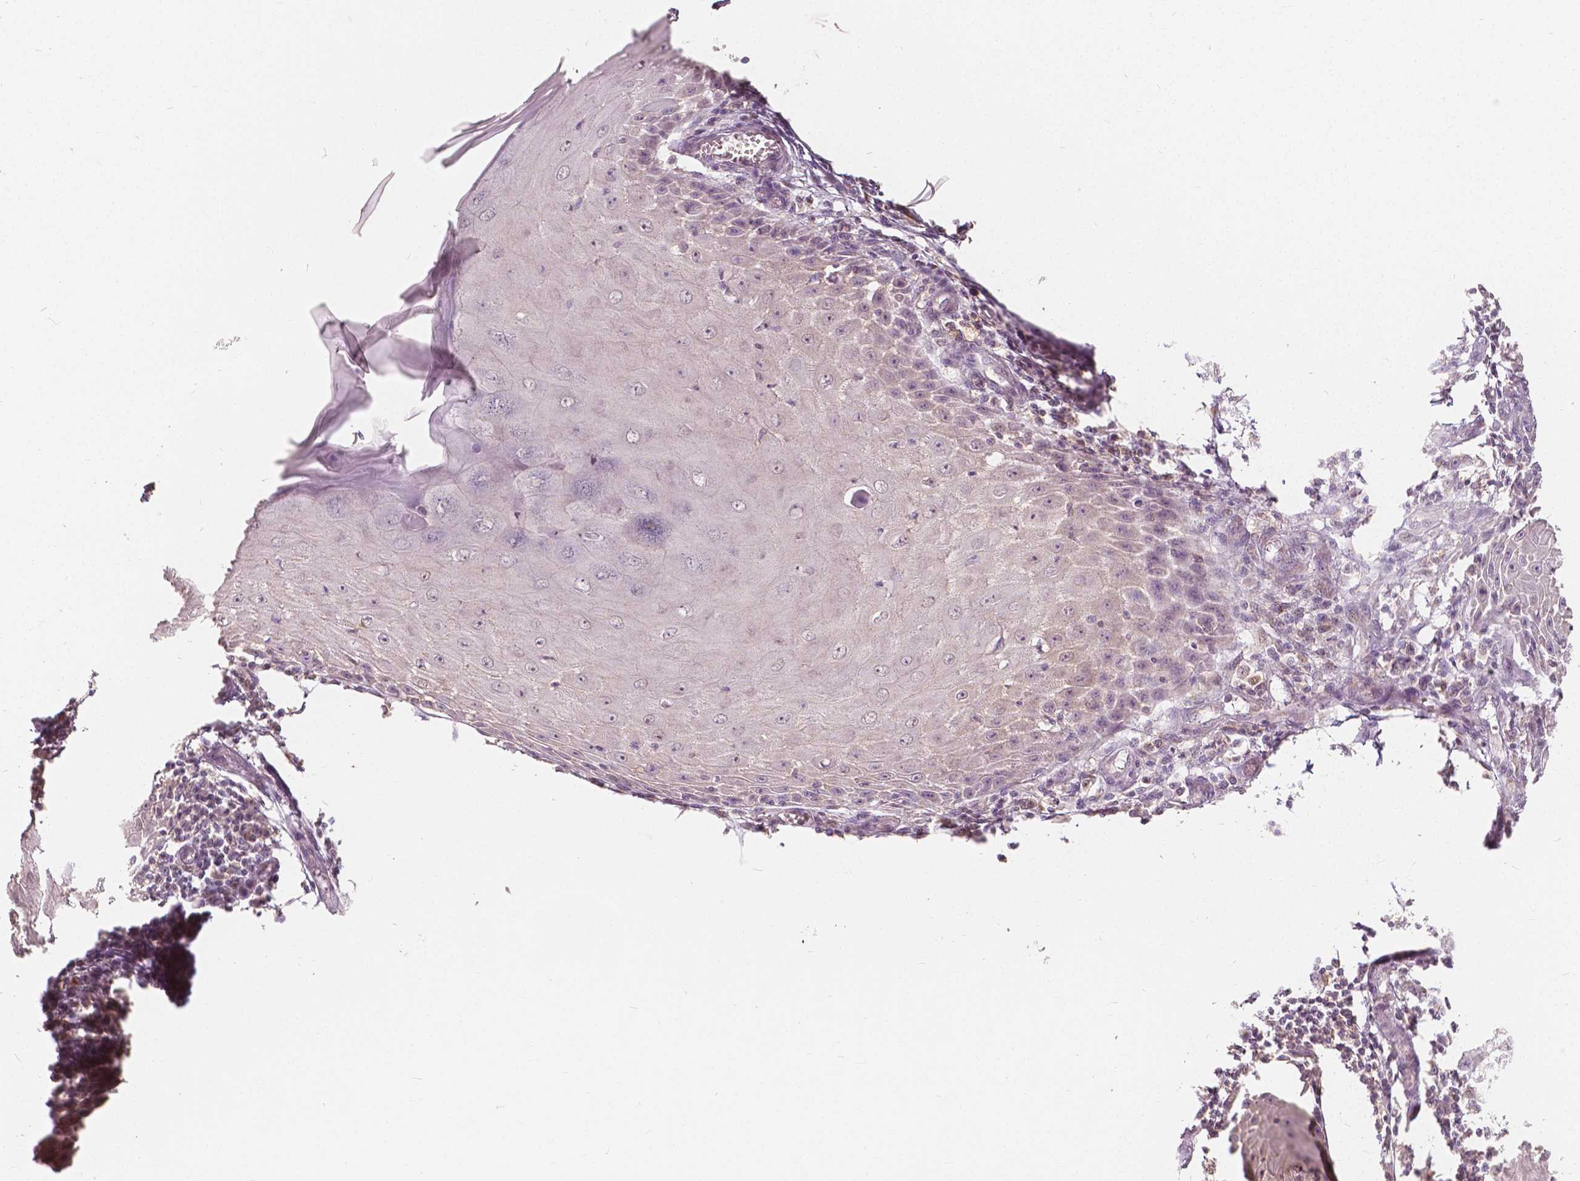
{"staining": {"intensity": "negative", "quantity": "none", "location": "none"}, "tissue": "skin cancer", "cell_type": "Tumor cells", "image_type": "cancer", "snomed": [{"axis": "morphology", "description": "Squamous cell carcinoma, NOS"}, {"axis": "topography", "description": "Skin"}], "caption": "DAB immunohistochemical staining of skin cancer (squamous cell carcinoma) displays no significant staining in tumor cells.", "gene": "NAPRT", "patient": {"sex": "female", "age": 73}}